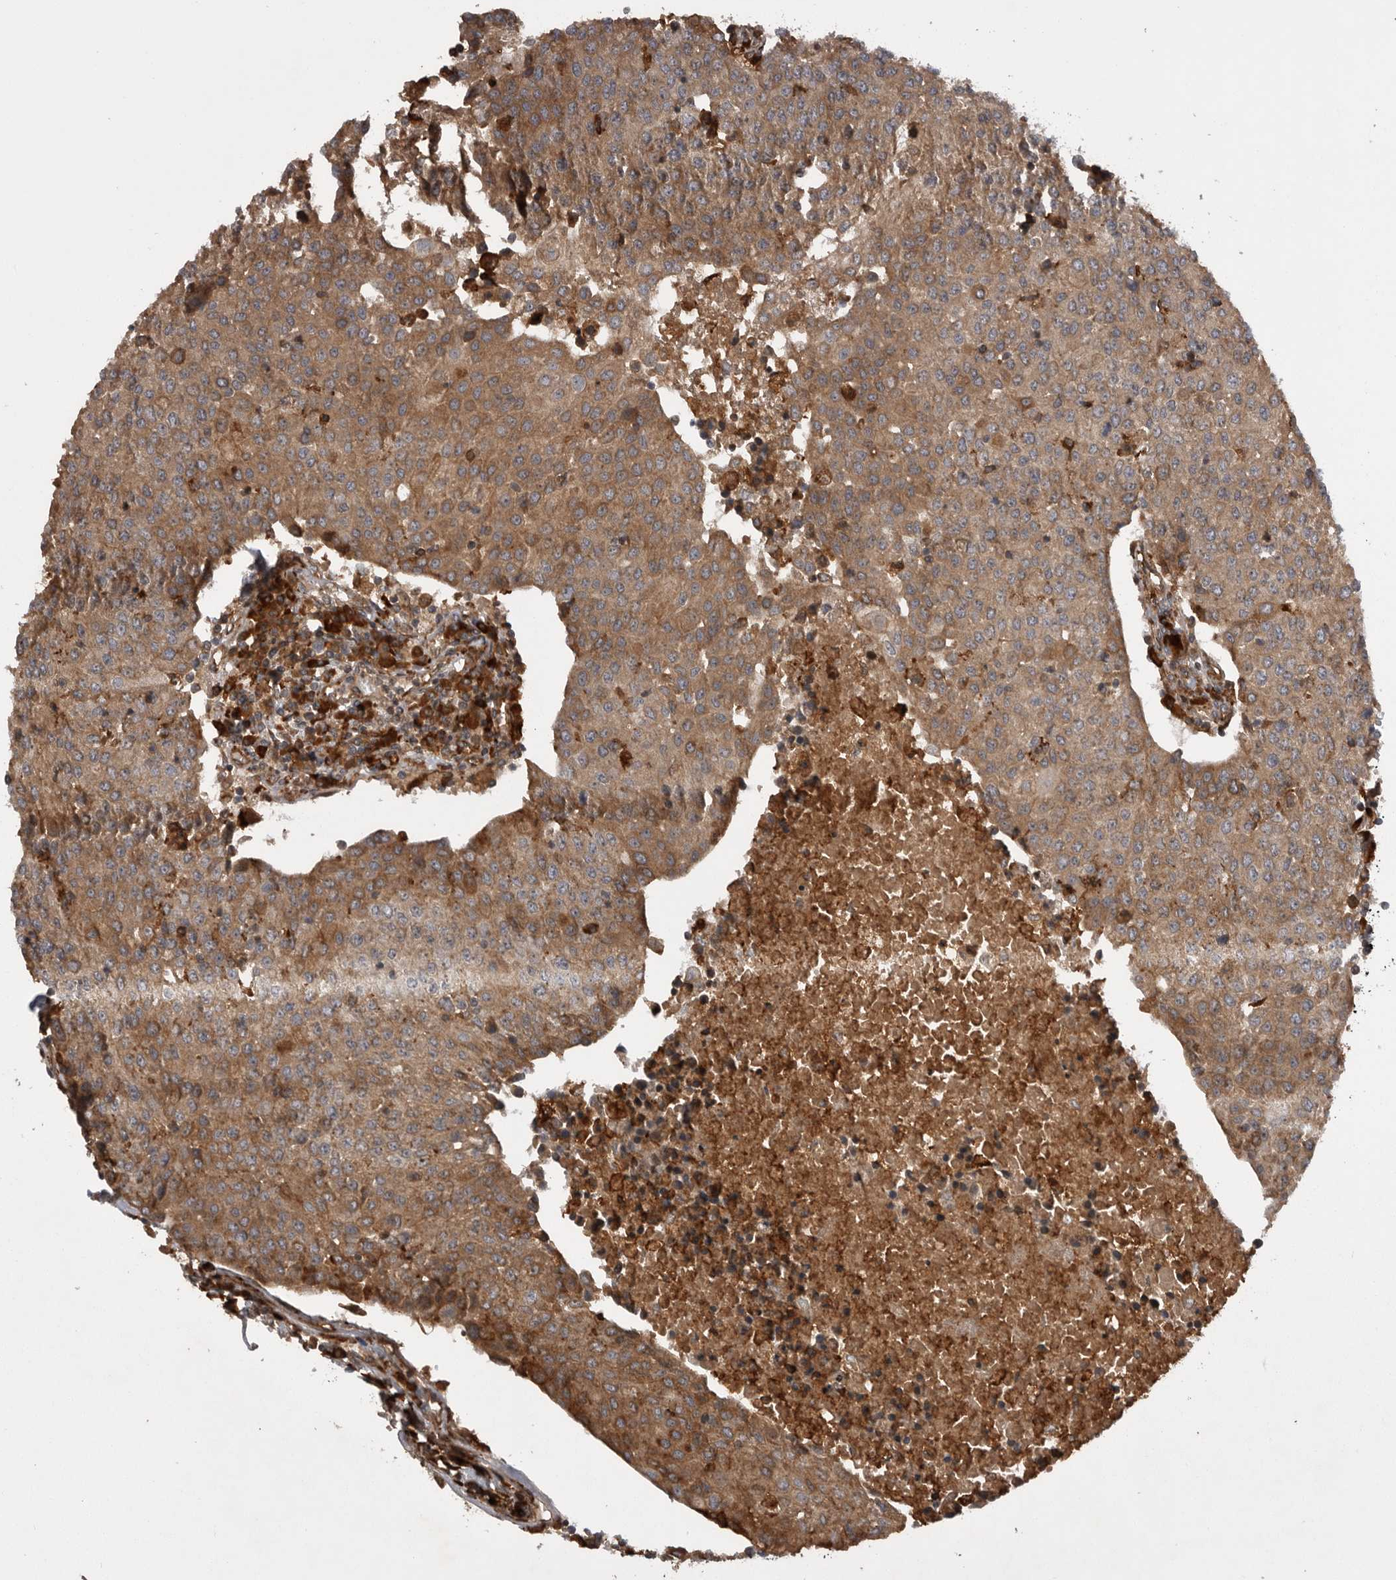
{"staining": {"intensity": "moderate", "quantity": ">75%", "location": "cytoplasmic/membranous"}, "tissue": "urothelial cancer", "cell_type": "Tumor cells", "image_type": "cancer", "snomed": [{"axis": "morphology", "description": "Urothelial carcinoma, High grade"}, {"axis": "topography", "description": "Urinary bladder"}], "caption": "Moderate cytoplasmic/membranous staining is seen in approximately >75% of tumor cells in high-grade urothelial carcinoma. Nuclei are stained in blue.", "gene": "RAB3GAP2", "patient": {"sex": "female", "age": 85}}